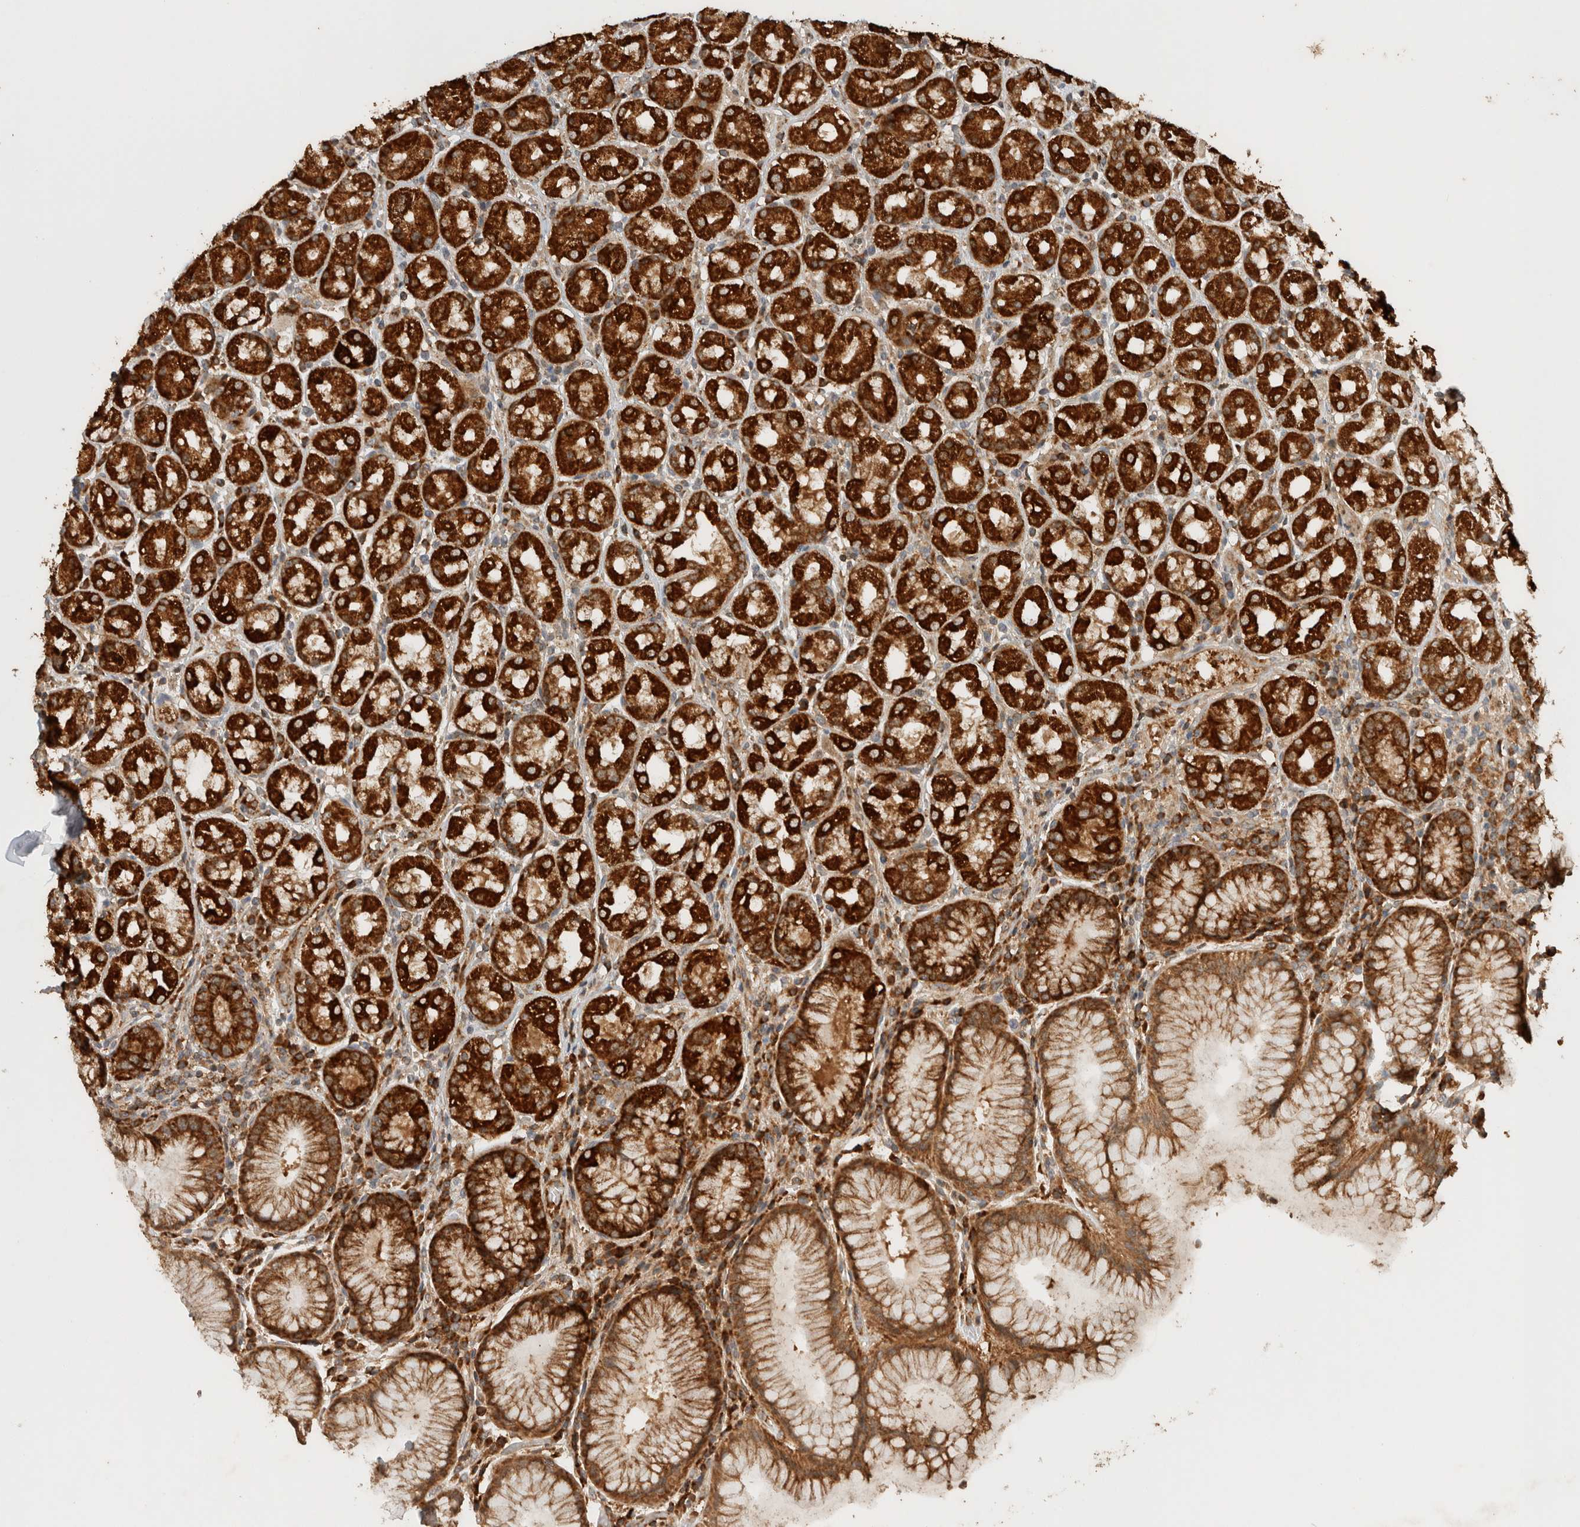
{"staining": {"intensity": "strong", "quantity": ">75%", "location": "cytoplasmic/membranous"}, "tissue": "stomach", "cell_type": "Glandular cells", "image_type": "normal", "snomed": [{"axis": "morphology", "description": "Normal tissue, NOS"}, {"axis": "topography", "description": "Stomach, lower"}], "caption": "Protein expression by IHC demonstrates strong cytoplasmic/membranous staining in approximately >75% of glandular cells in benign stomach.", "gene": "EIF2B3", "patient": {"sex": "female", "age": 56}}